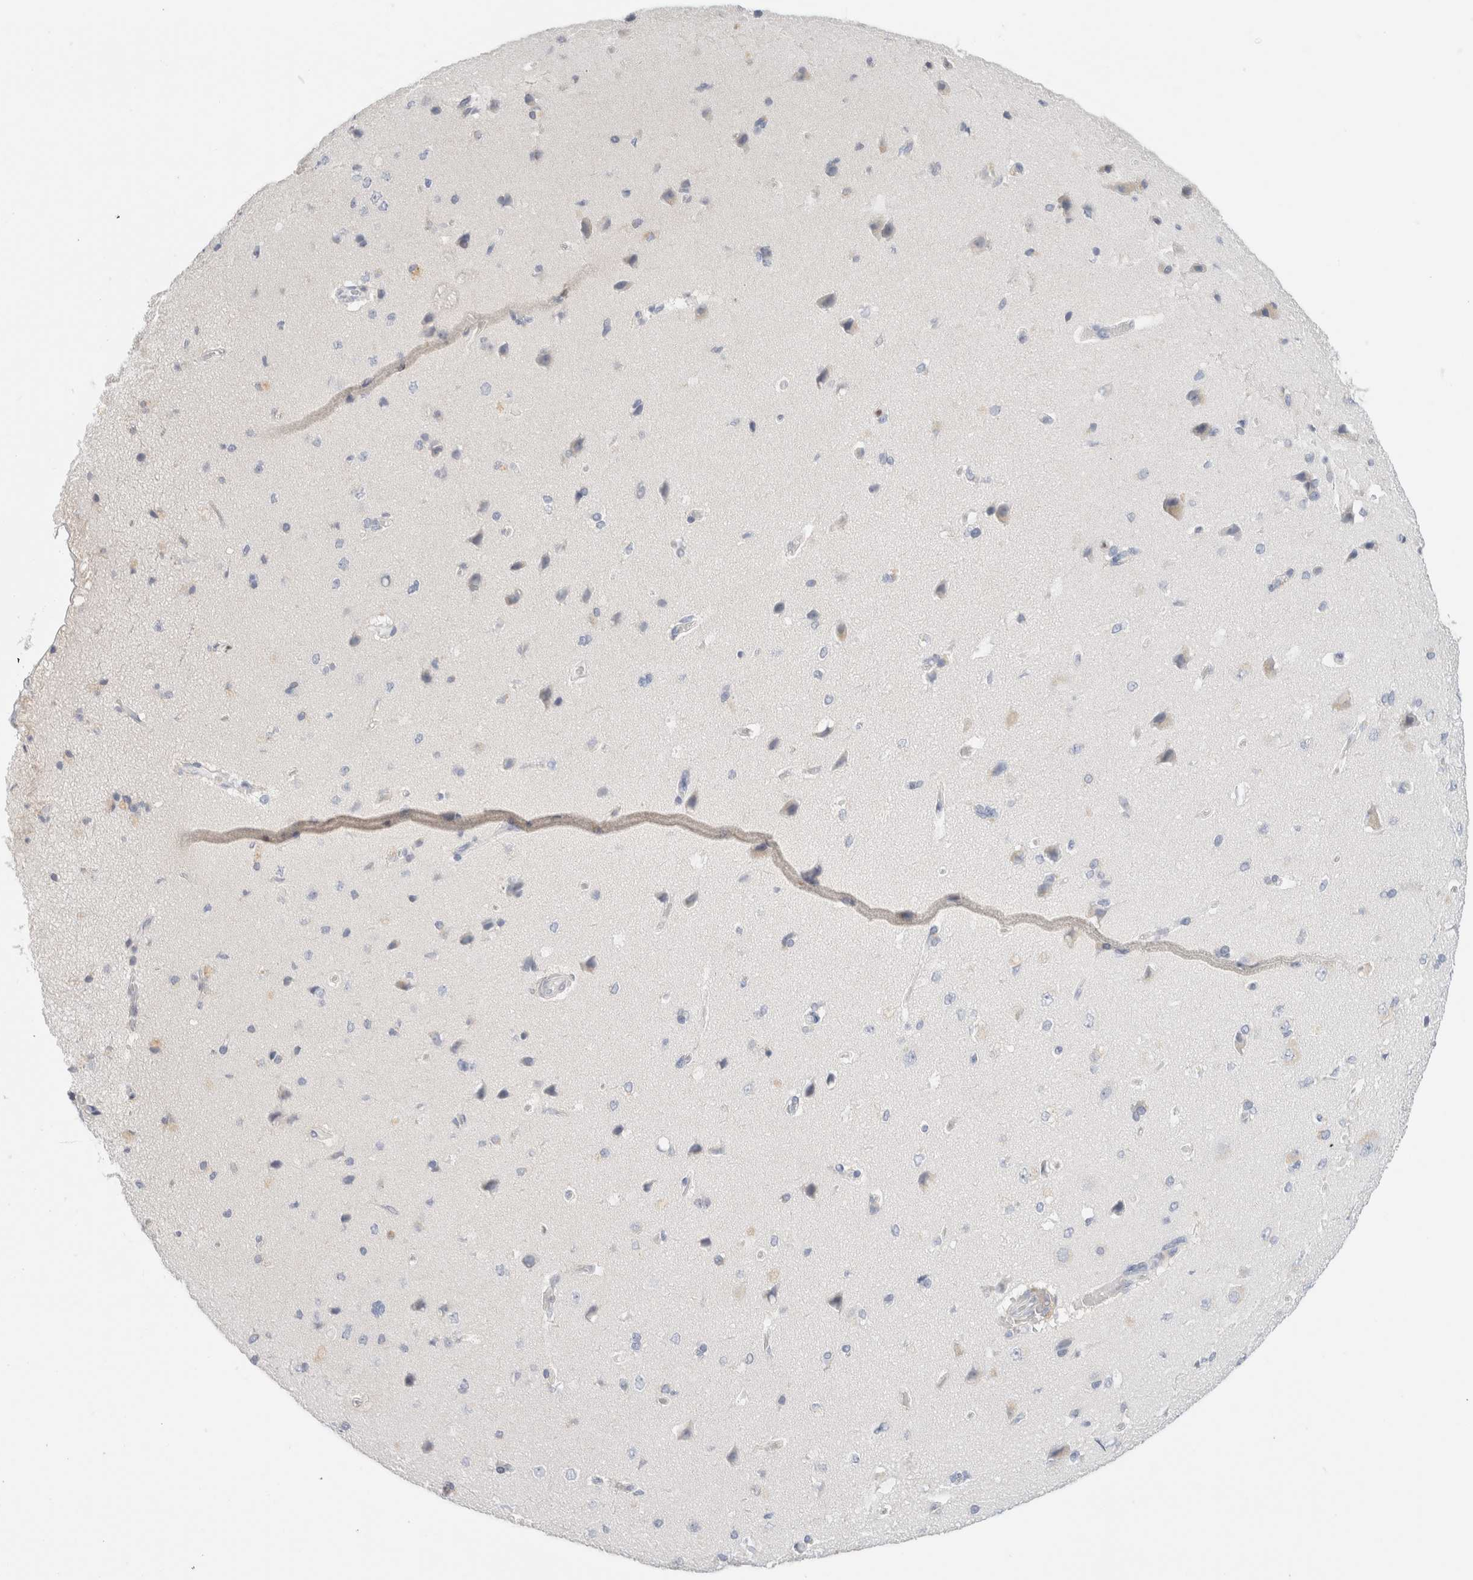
{"staining": {"intensity": "weak", "quantity": "25%-75%", "location": "cytoplasmic/membranous"}, "tissue": "cerebral cortex", "cell_type": "Endothelial cells", "image_type": "normal", "snomed": [{"axis": "morphology", "description": "Normal tissue, NOS"}, {"axis": "topography", "description": "Cerebral cortex"}], "caption": "A brown stain labels weak cytoplasmic/membranous positivity of a protein in endothelial cells of normal cerebral cortex.", "gene": "ADAM30", "patient": {"sex": "male", "age": 62}}